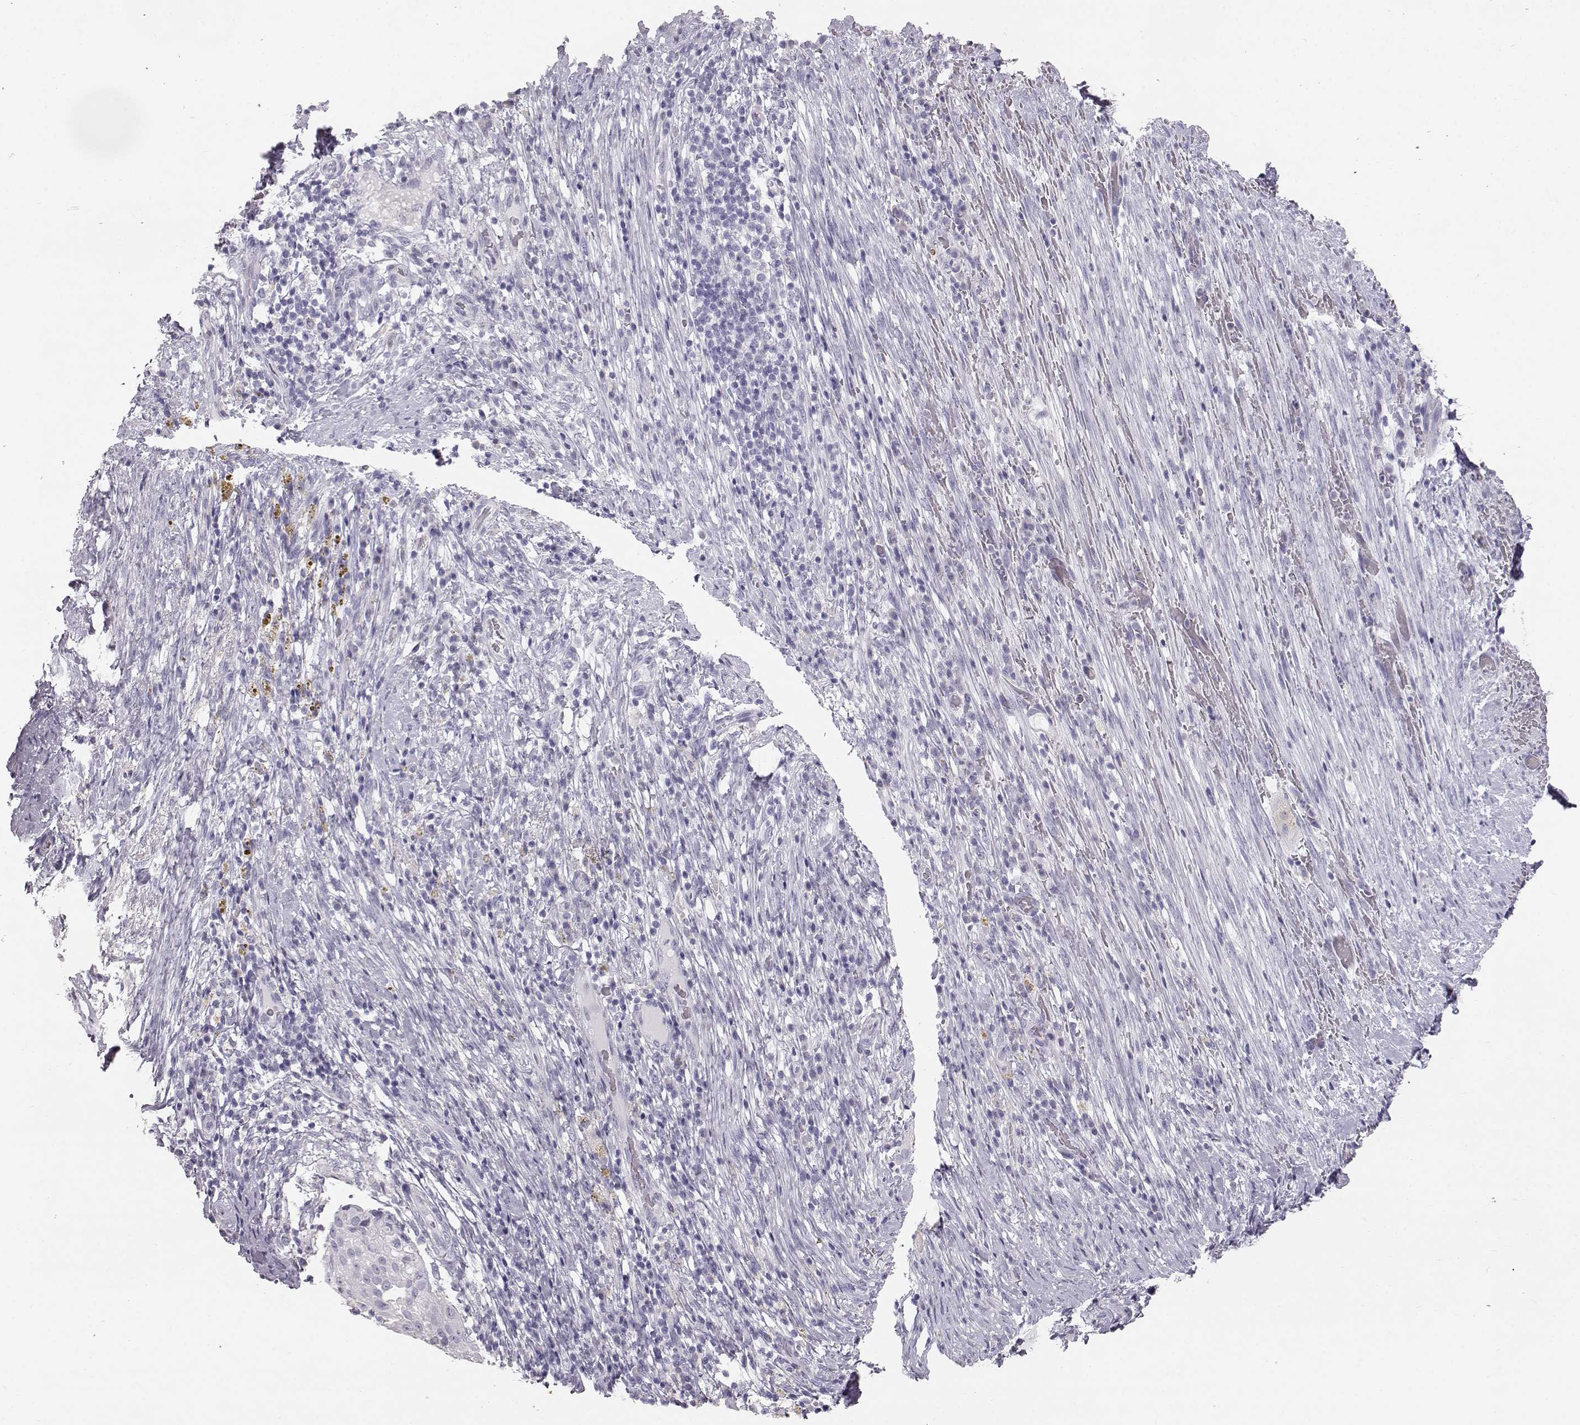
{"staining": {"intensity": "negative", "quantity": "none", "location": "none"}, "tissue": "cervical cancer", "cell_type": "Tumor cells", "image_type": "cancer", "snomed": [{"axis": "morphology", "description": "Squamous cell carcinoma, NOS"}, {"axis": "topography", "description": "Cervix"}], "caption": "Protein analysis of squamous cell carcinoma (cervical) shows no significant staining in tumor cells. (DAB (3,3'-diaminobenzidine) immunohistochemistry (IHC), high magnification).", "gene": "KRT33A", "patient": {"sex": "female", "age": 51}}